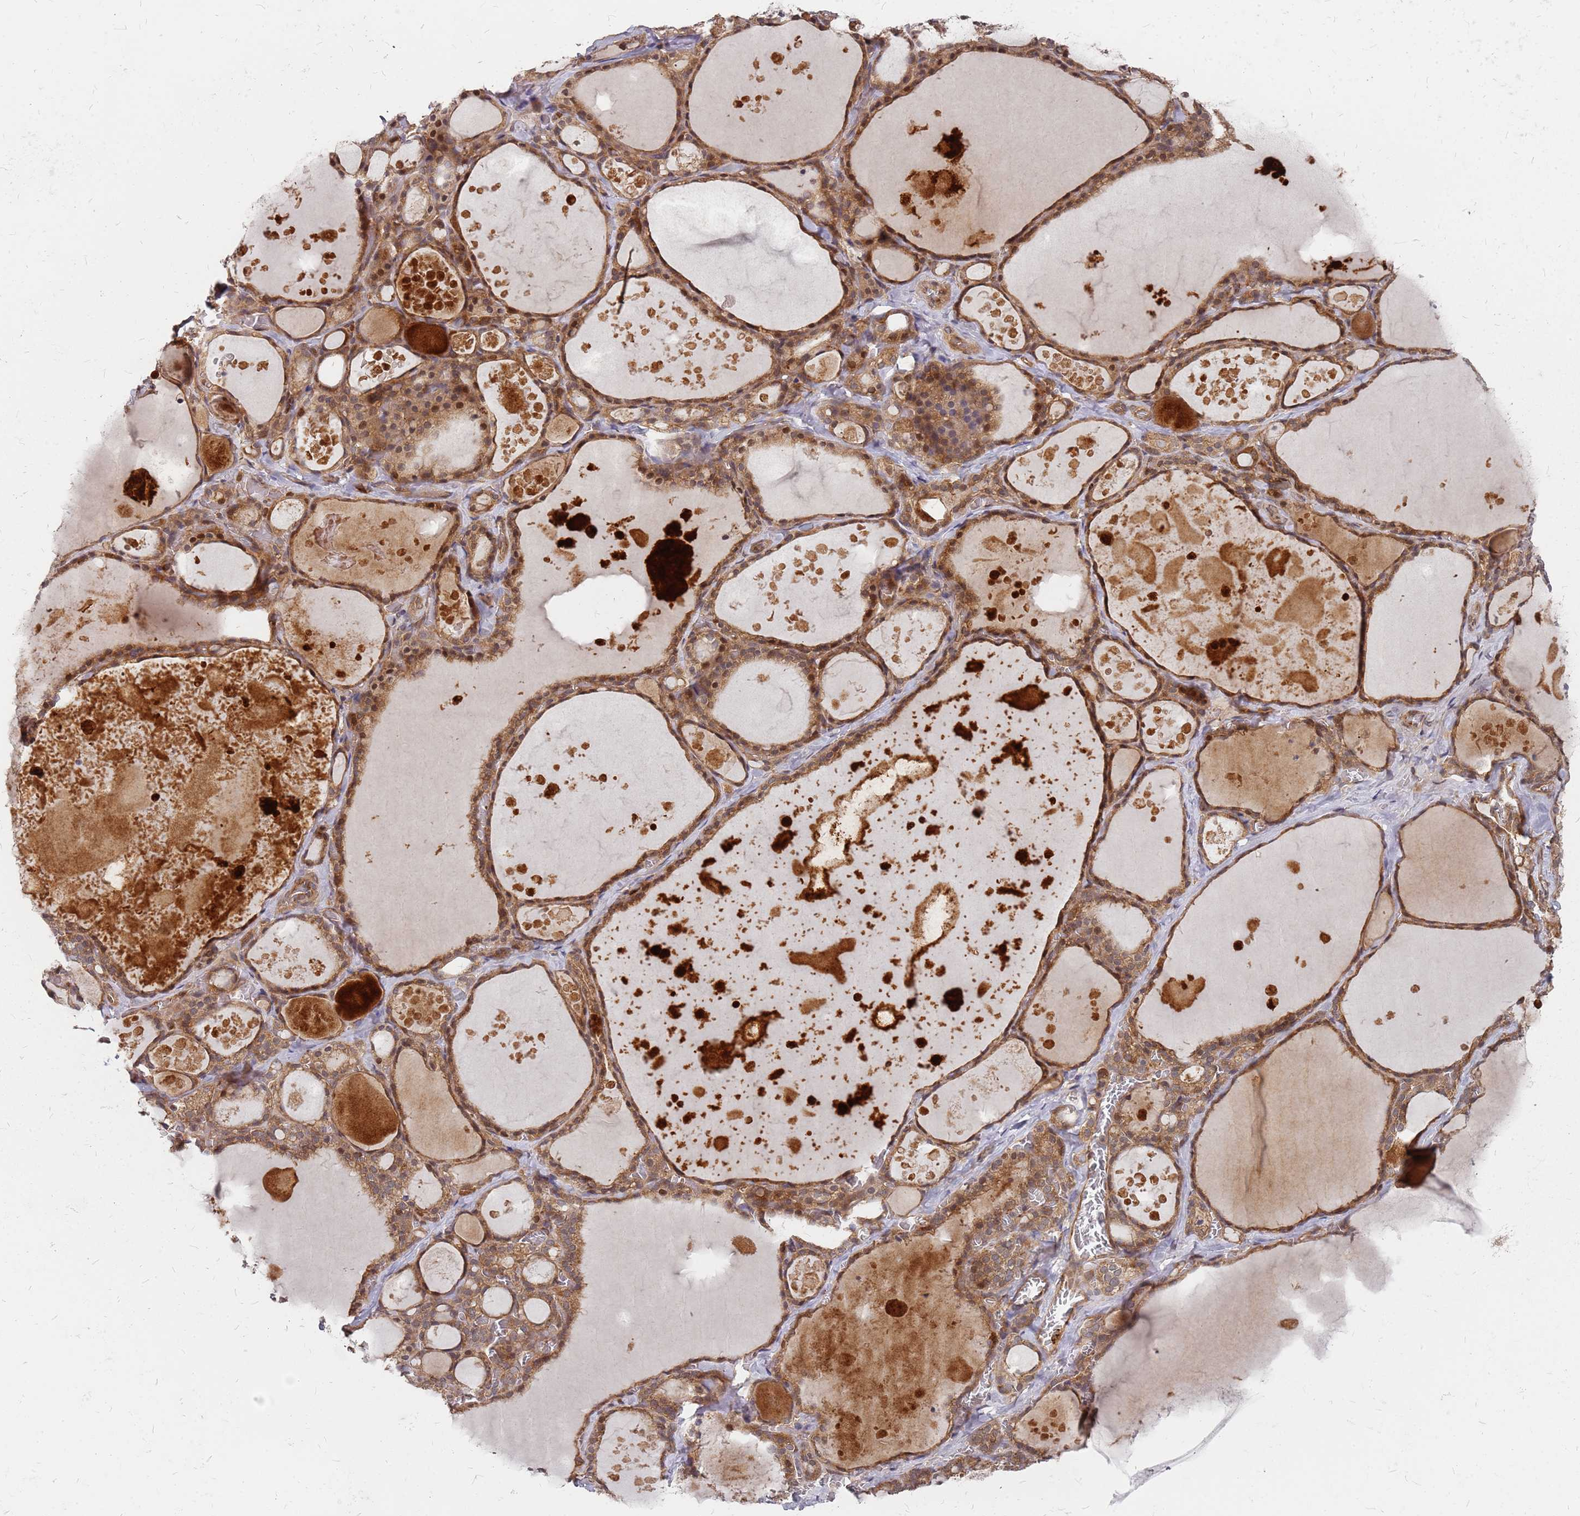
{"staining": {"intensity": "strong", "quantity": ">75%", "location": "cytoplasmic/membranous"}, "tissue": "thyroid gland", "cell_type": "Glandular cells", "image_type": "normal", "snomed": [{"axis": "morphology", "description": "Normal tissue, NOS"}, {"axis": "topography", "description": "Thyroid gland"}], "caption": "Thyroid gland was stained to show a protein in brown. There is high levels of strong cytoplasmic/membranous positivity in about >75% of glandular cells.", "gene": "TRABD", "patient": {"sex": "male", "age": 56}}